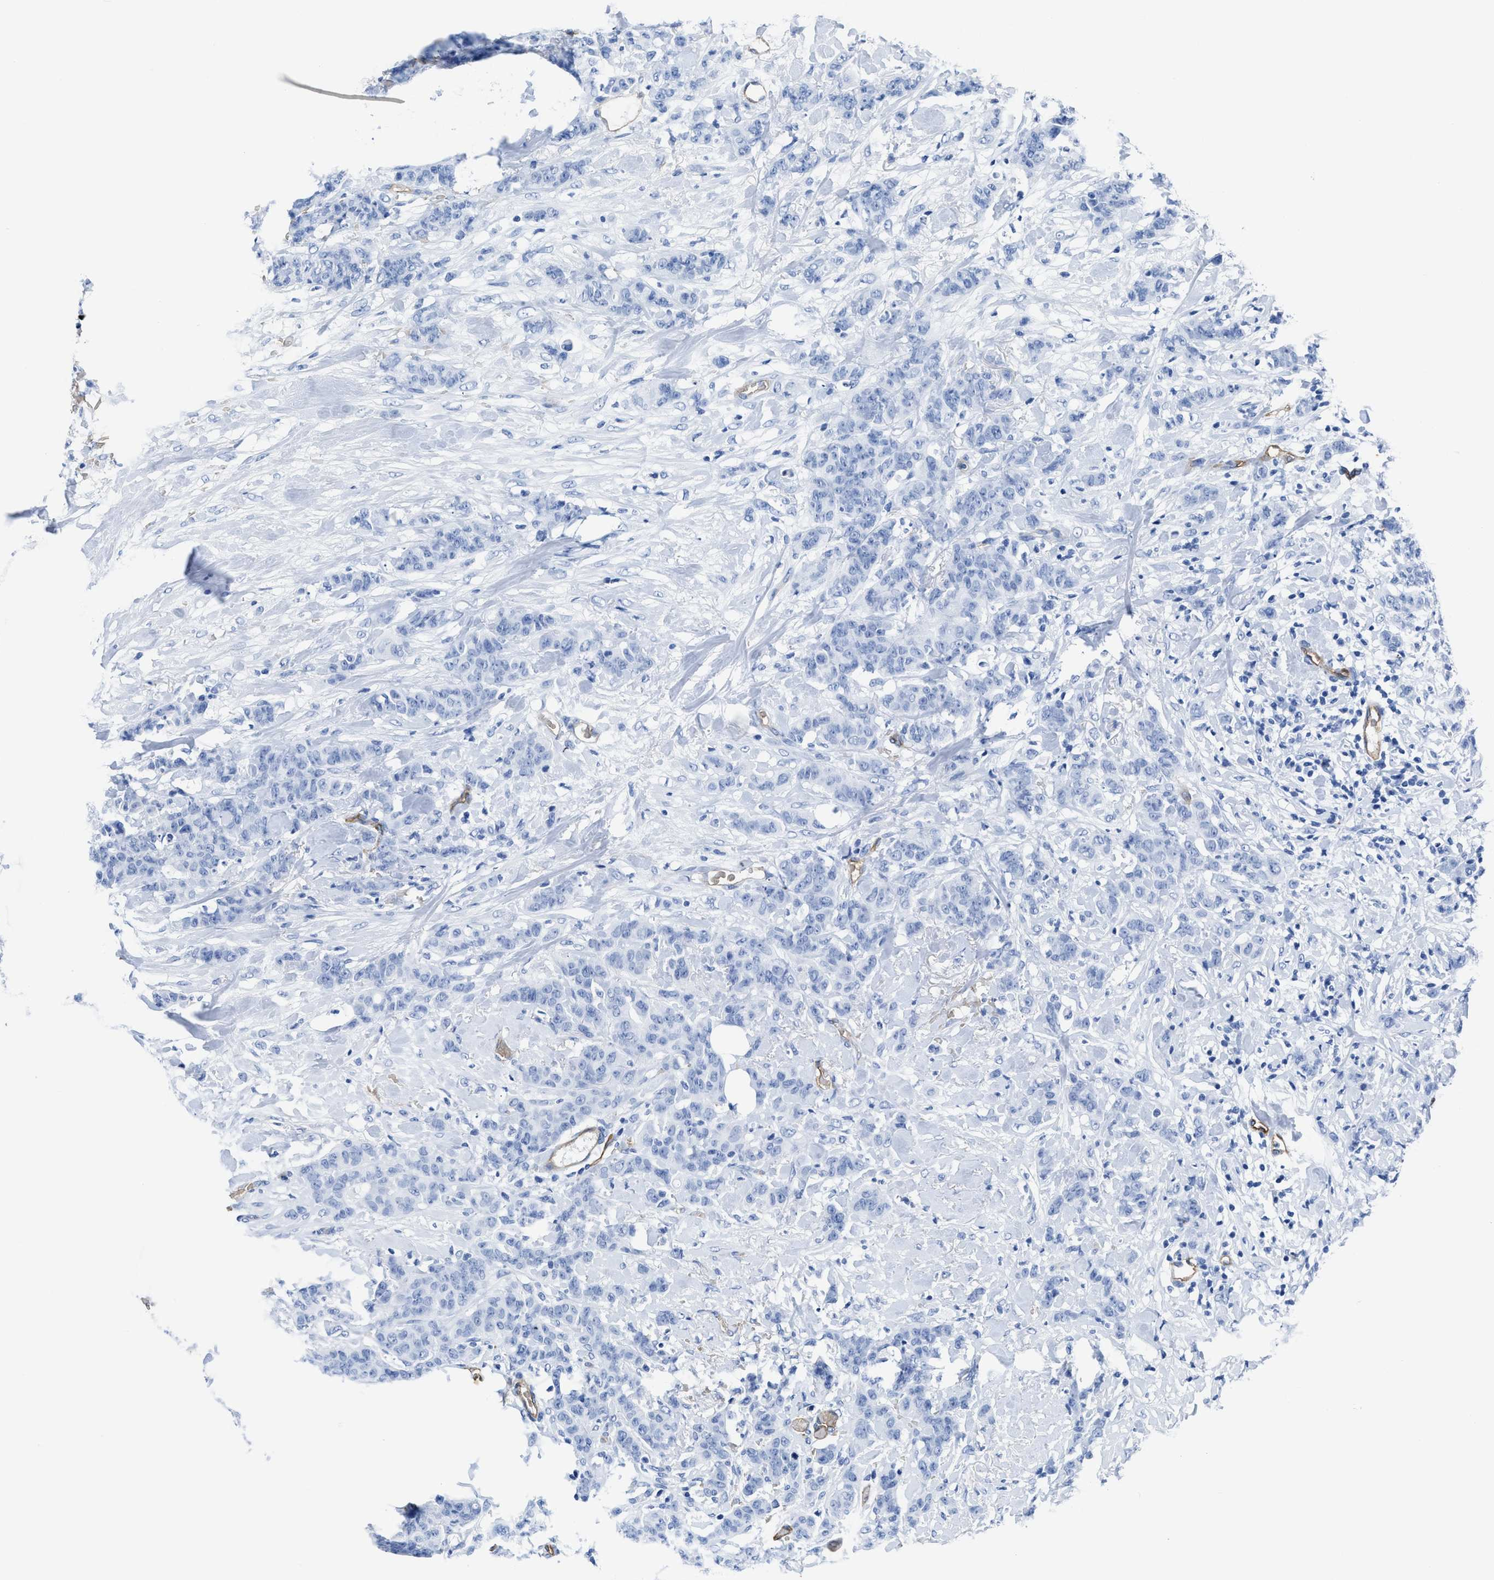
{"staining": {"intensity": "negative", "quantity": "none", "location": "none"}, "tissue": "breast cancer", "cell_type": "Tumor cells", "image_type": "cancer", "snomed": [{"axis": "morphology", "description": "Normal tissue, NOS"}, {"axis": "morphology", "description": "Duct carcinoma"}, {"axis": "topography", "description": "Breast"}], "caption": "This is an immunohistochemistry photomicrograph of breast infiltrating ductal carcinoma. There is no staining in tumor cells.", "gene": "AQP1", "patient": {"sex": "female", "age": 40}}